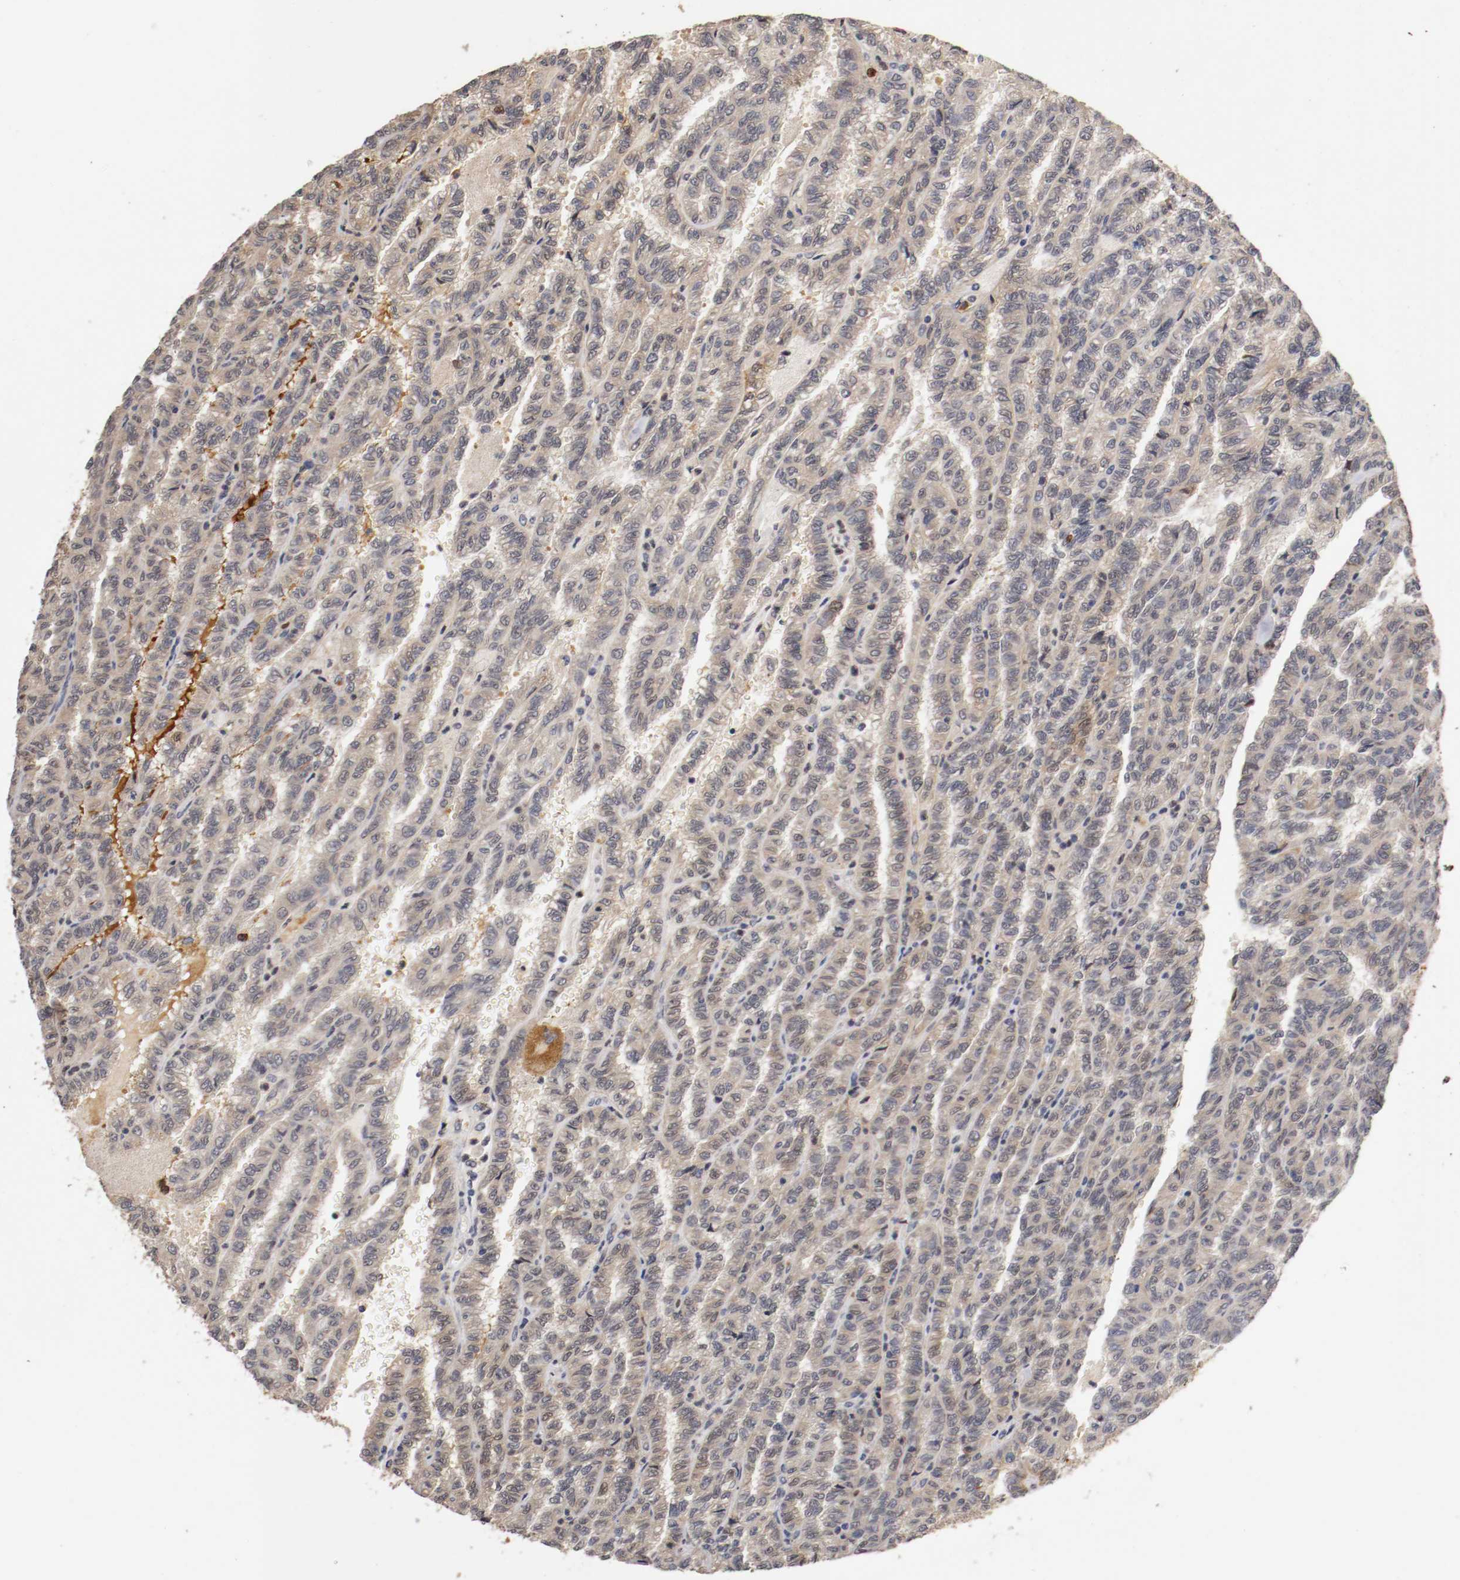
{"staining": {"intensity": "moderate", "quantity": "25%-75%", "location": "cytoplasmic/membranous,nuclear"}, "tissue": "renal cancer", "cell_type": "Tumor cells", "image_type": "cancer", "snomed": [{"axis": "morphology", "description": "Inflammation, NOS"}, {"axis": "morphology", "description": "Adenocarcinoma, NOS"}, {"axis": "topography", "description": "Kidney"}], "caption": "Immunohistochemical staining of human renal cancer (adenocarcinoma) shows medium levels of moderate cytoplasmic/membranous and nuclear positivity in about 25%-75% of tumor cells.", "gene": "TNFRSF1B", "patient": {"sex": "male", "age": 68}}